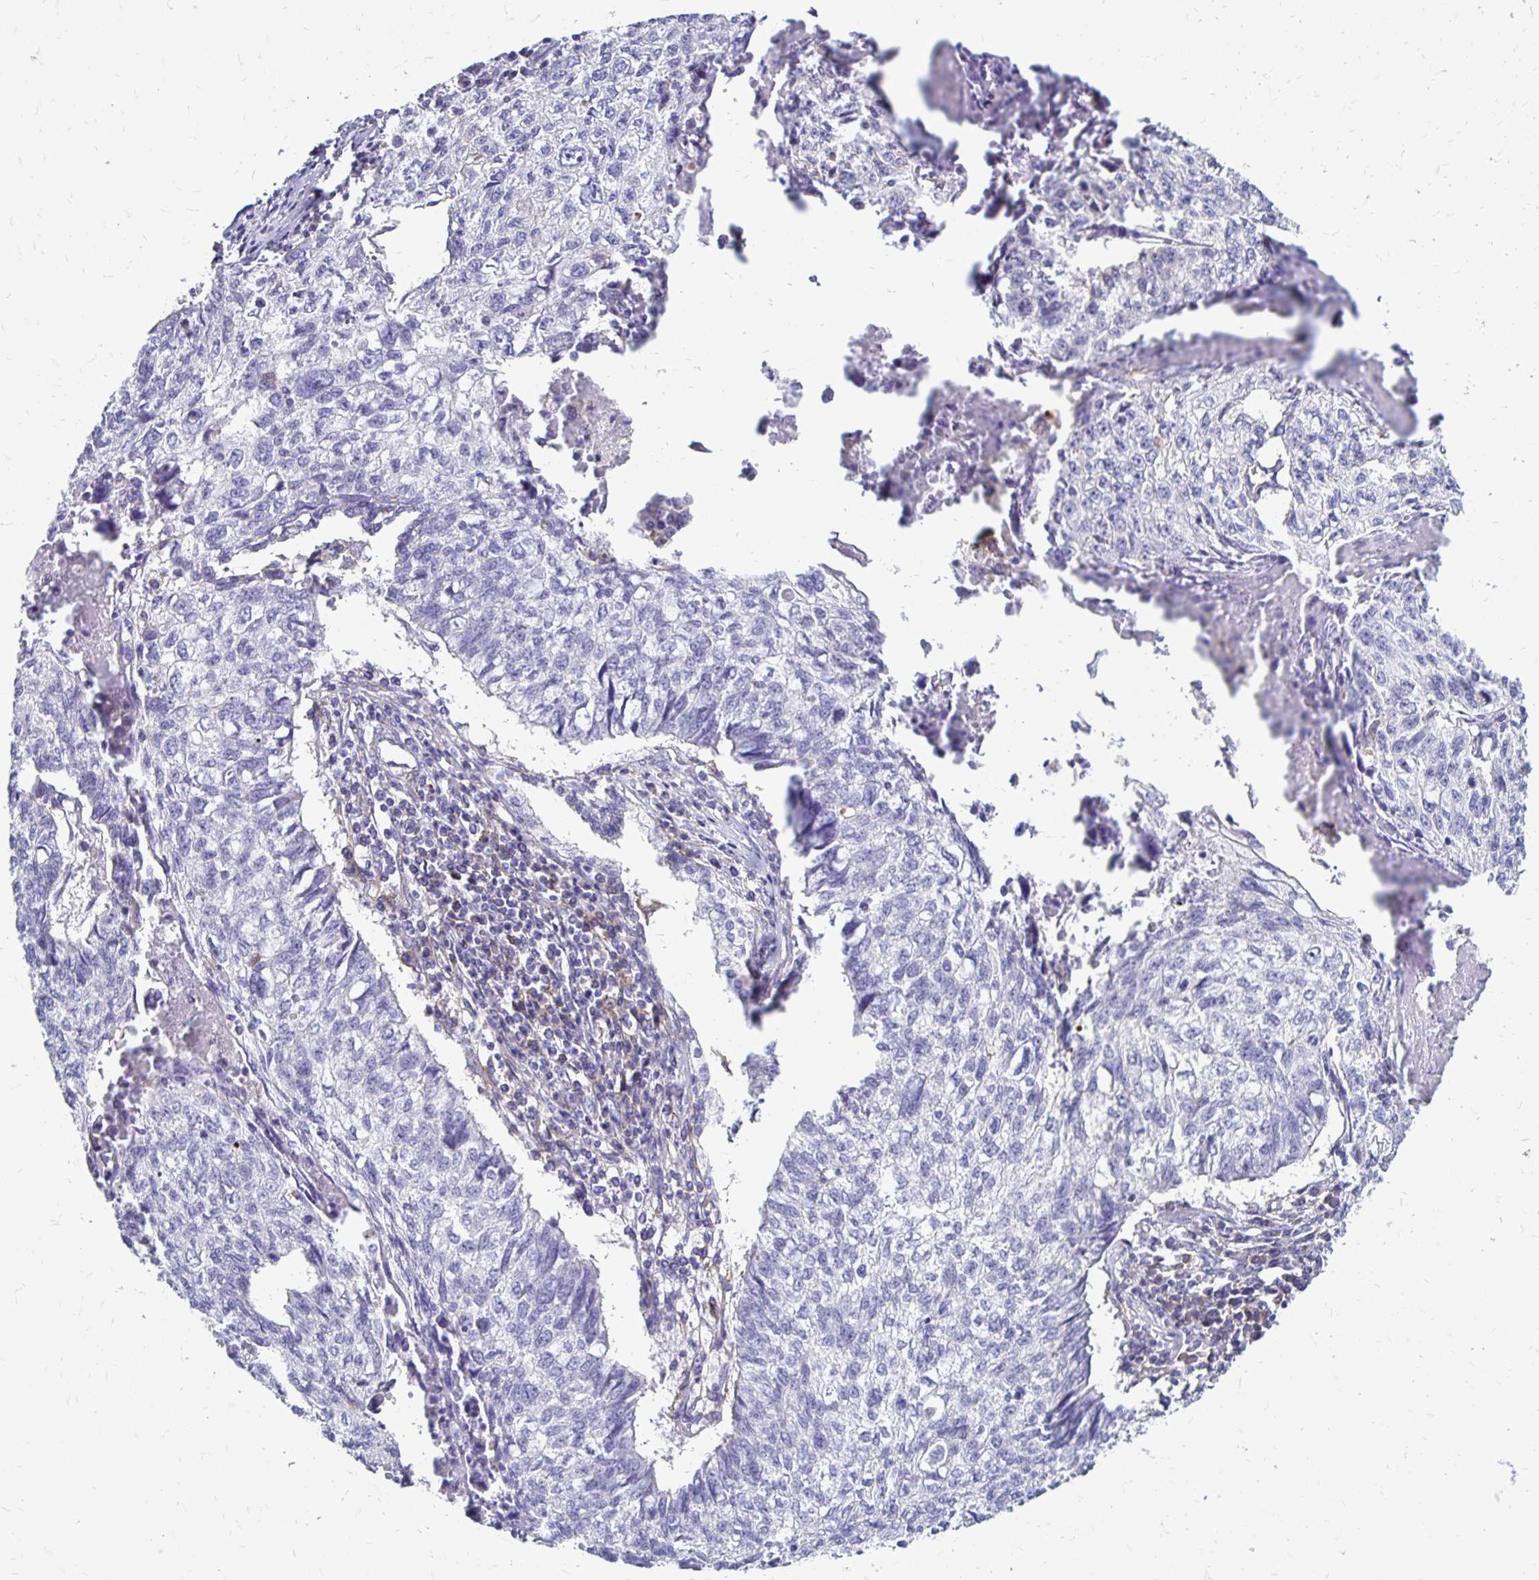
{"staining": {"intensity": "negative", "quantity": "none", "location": "none"}, "tissue": "lung cancer", "cell_type": "Tumor cells", "image_type": "cancer", "snomed": [{"axis": "morphology", "description": "Normal morphology"}, {"axis": "morphology", "description": "Aneuploidy"}, {"axis": "morphology", "description": "Squamous cell carcinoma, NOS"}, {"axis": "topography", "description": "Lymph node"}, {"axis": "topography", "description": "Lung"}], "caption": "High magnification brightfield microscopy of lung cancer (squamous cell carcinoma) stained with DAB (brown) and counterstained with hematoxylin (blue): tumor cells show no significant expression.", "gene": "TNS3", "patient": {"sex": "female", "age": 76}}